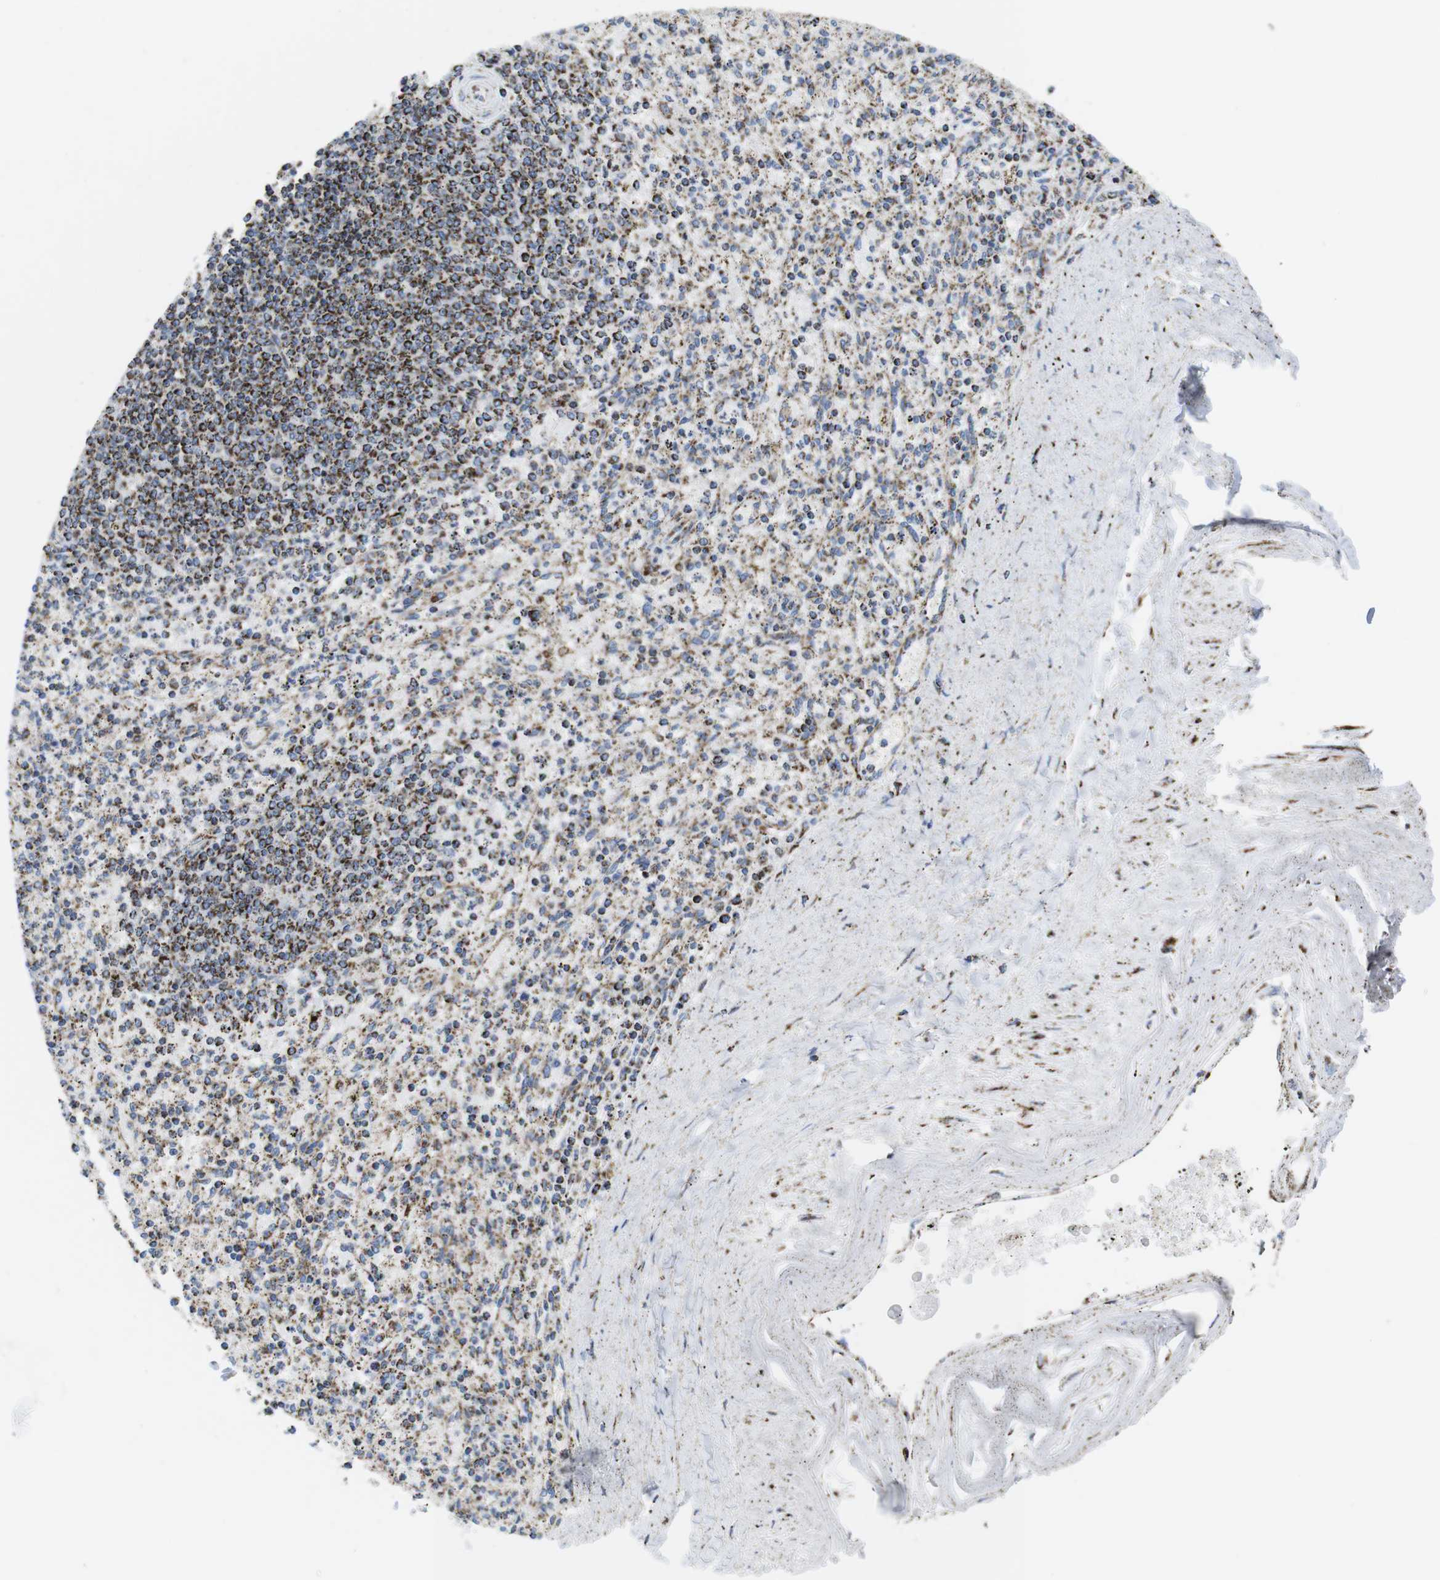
{"staining": {"intensity": "moderate", "quantity": ">75%", "location": "cytoplasmic/membranous"}, "tissue": "spleen", "cell_type": "Cells in red pulp", "image_type": "normal", "snomed": [{"axis": "morphology", "description": "Normal tissue, NOS"}, {"axis": "topography", "description": "Spleen"}], "caption": "An image showing moderate cytoplasmic/membranous staining in about >75% of cells in red pulp in benign spleen, as visualized by brown immunohistochemical staining.", "gene": "ATP5PO", "patient": {"sex": "male", "age": 72}}